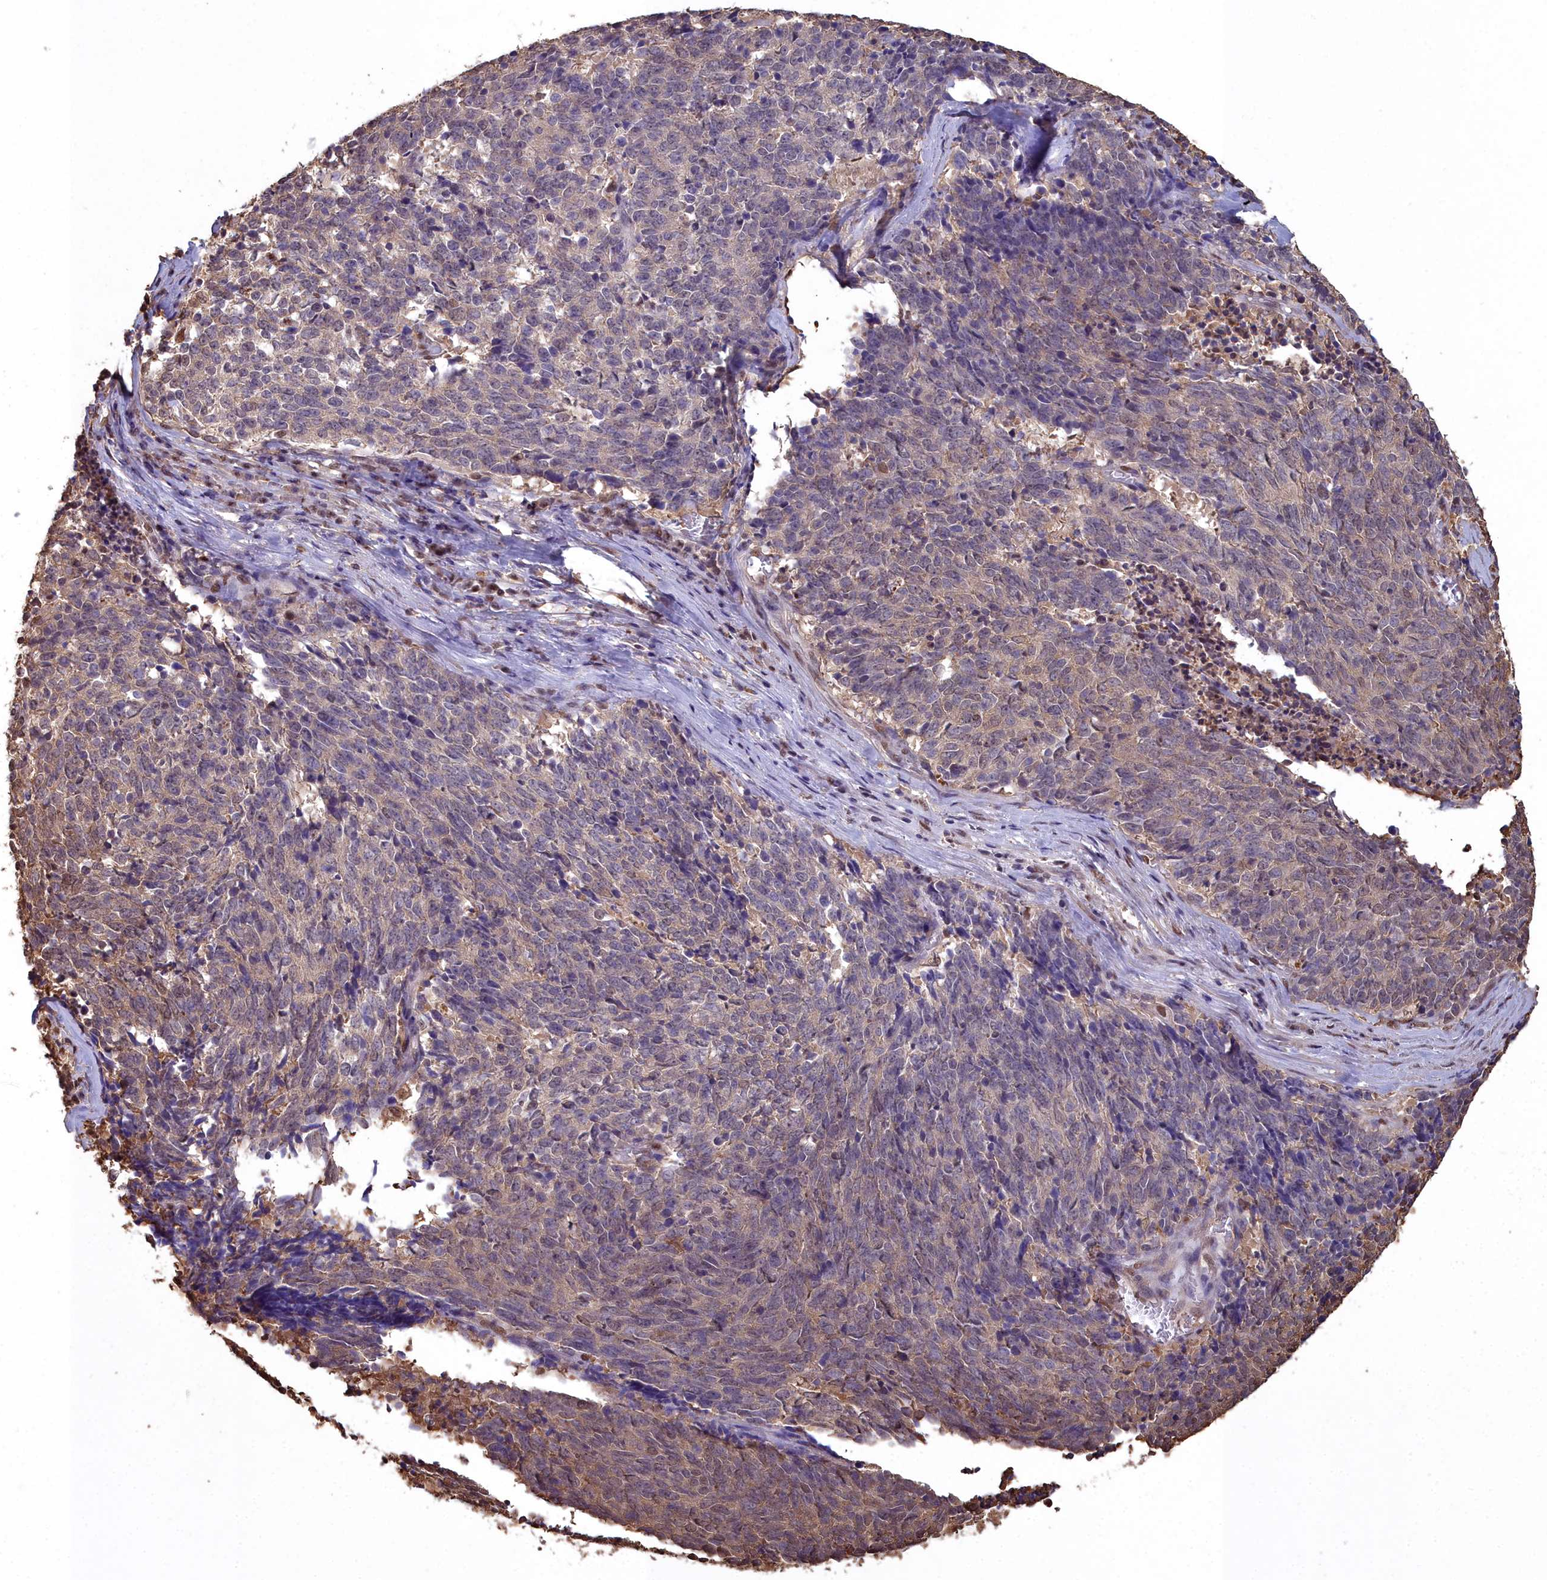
{"staining": {"intensity": "weak", "quantity": ">75%", "location": "cytoplasmic/membranous"}, "tissue": "cervical cancer", "cell_type": "Tumor cells", "image_type": "cancer", "snomed": [{"axis": "morphology", "description": "Squamous cell carcinoma, NOS"}, {"axis": "topography", "description": "Cervix"}], "caption": "Immunohistochemistry (IHC) staining of cervical cancer, which demonstrates low levels of weak cytoplasmic/membranous staining in about >75% of tumor cells indicating weak cytoplasmic/membranous protein staining. The staining was performed using DAB (3,3'-diaminobenzidine) (brown) for protein detection and nuclei were counterstained in hematoxylin (blue).", "gene": "GAPDH", "patient": {"sex": "female", "age": 29}}